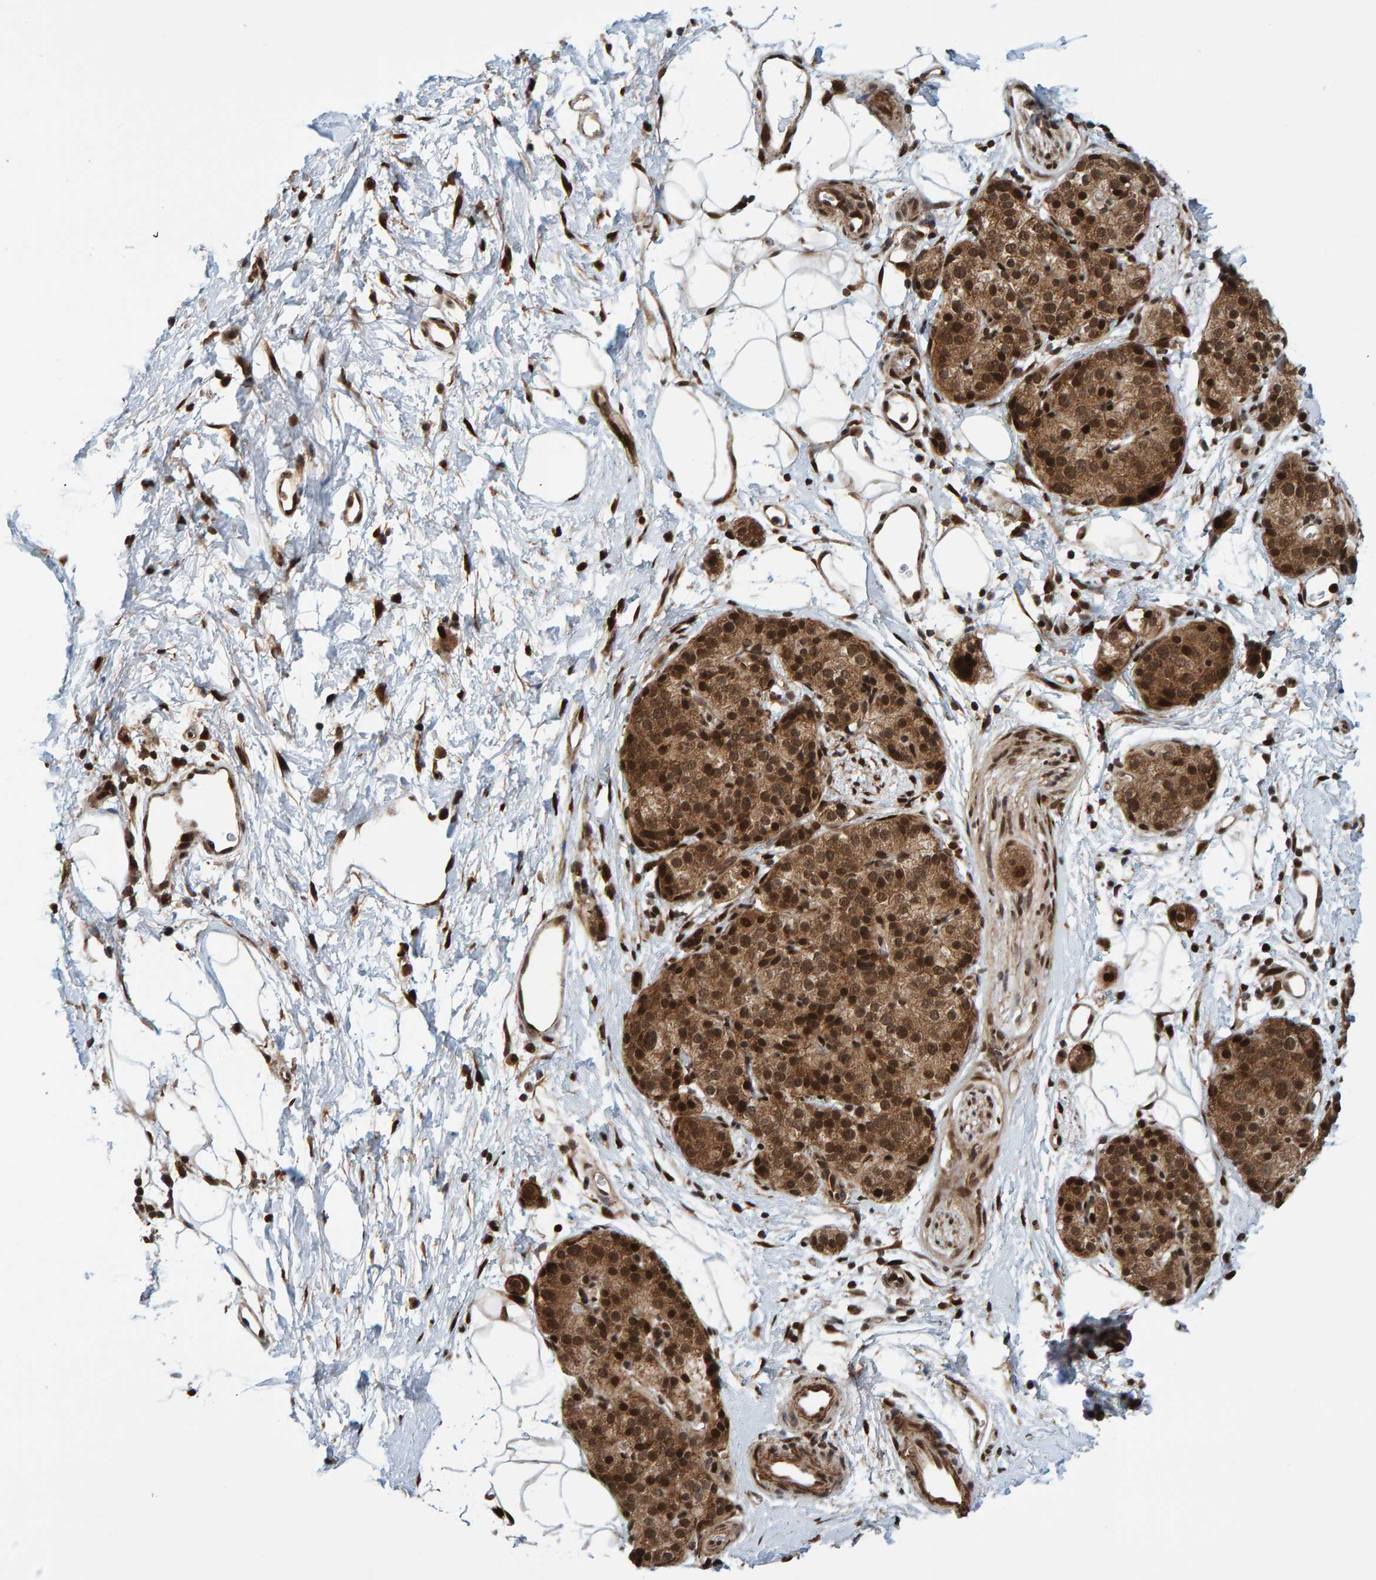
{"staining": {"intensity": "strong", "quantity": ">75%", "location": "cytoplasmic/membranous,nuclear"}, "tissue": "pancreatic cancer", "cell_type": "Tumor cells", "image_type": "cancer", "snomed": [{"axis": "morphology", "description": "Adenocarcinoma, NOS"}, {"axis": "topography", "description": "Pancreas"}], "caption": "Protein staining of pancreatic adenocarcinoma tissue shows strong cytoplasmic/membranous and nuclear positivity in approximately >75% of tumor cells.", "gene": "ZNF366", "patient": {"sex": "male", "age": 50}}